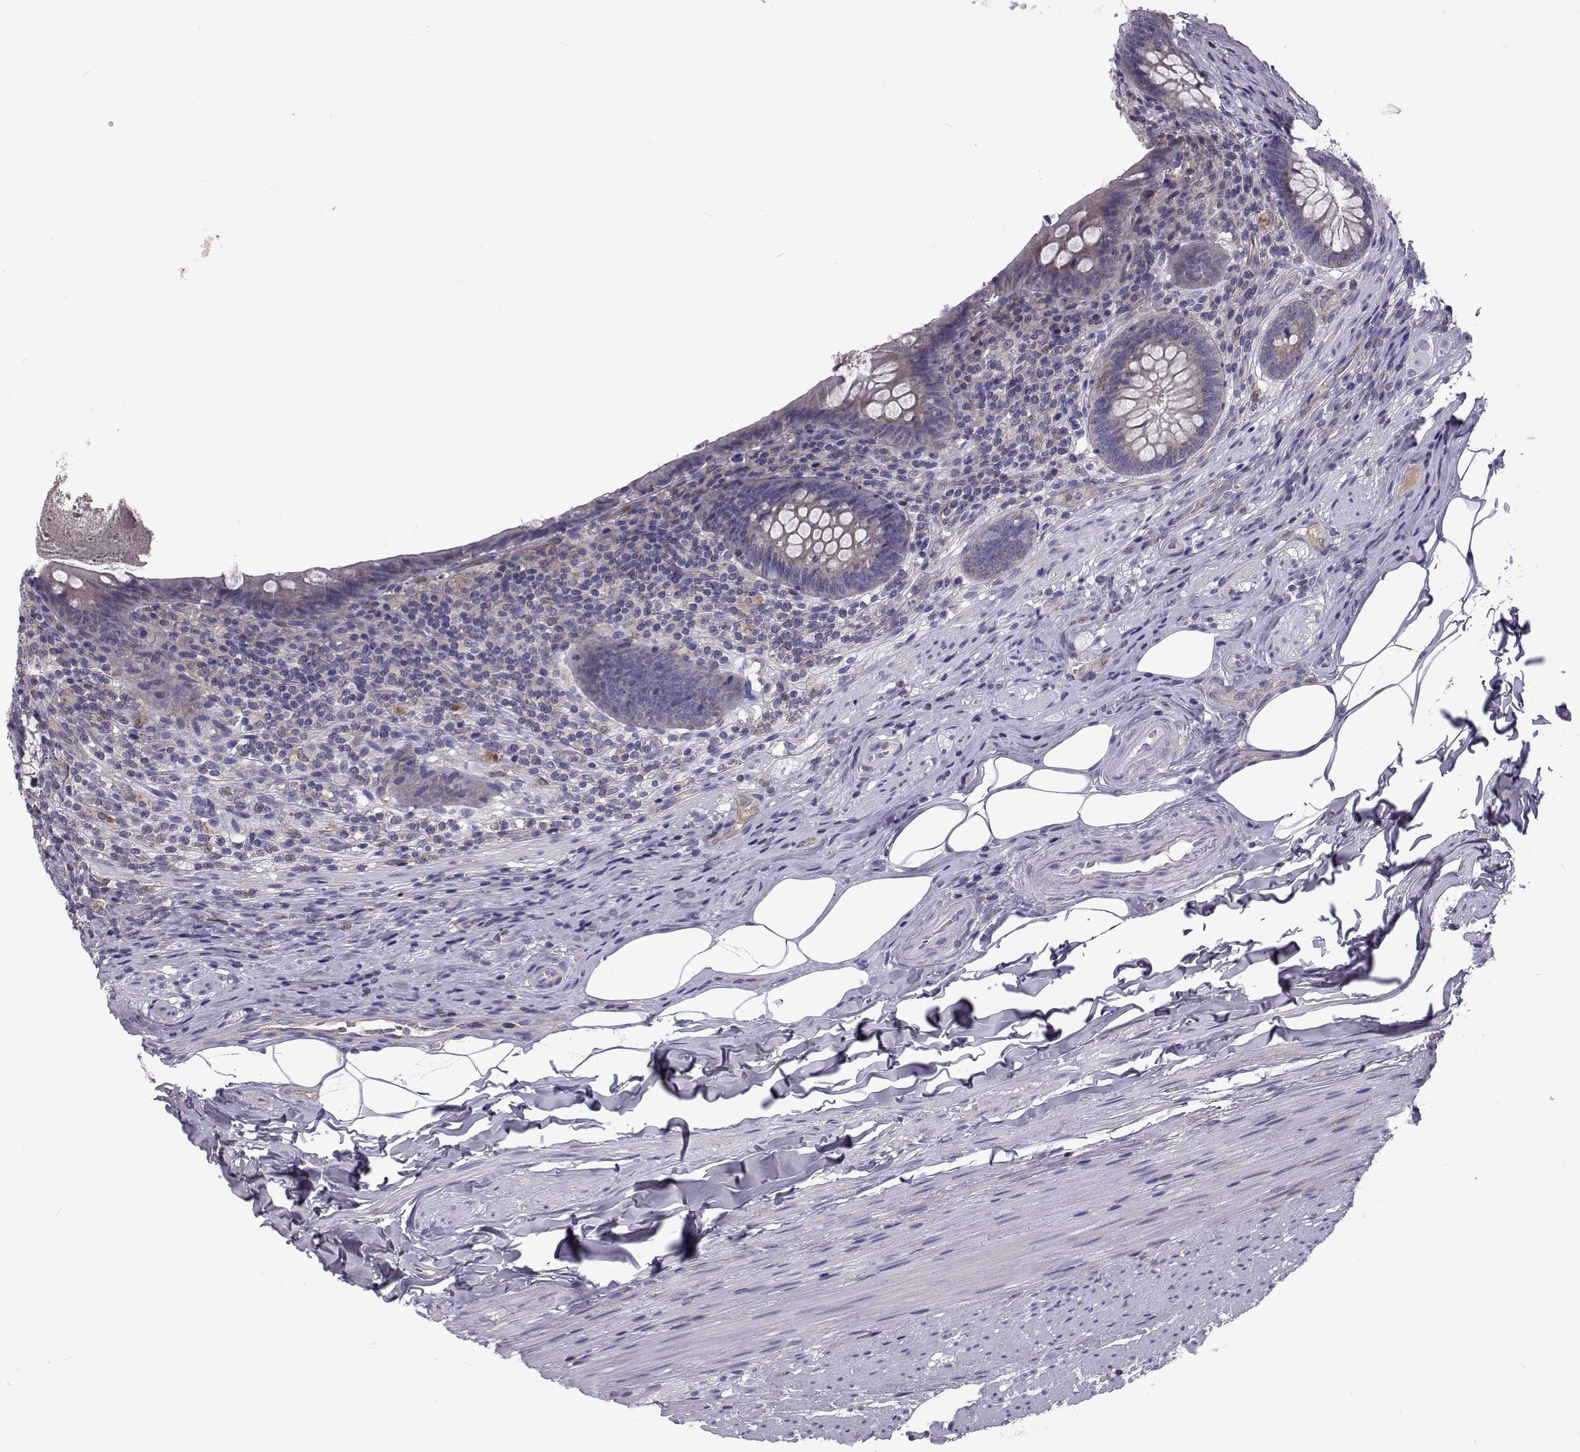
{"staining": {"intensity": "negative", "quantity": "none", "location": "none"}, "tissue": "appendix", "cell_type": "Glandular cells", "image_type": "normal", "snomed": [{"axis": "morphology", "description": "Normal tissue, NOS"}, {"axis": "topography", "description": "Appendix"}], "caption": "IHC histopathology image of normal human appendix stained for a protein (brown), which exhibits no expression in glandular cells. Brightfield microscopy of immunohistochemistry stained with DAB (brown) and hematoxylin (blue), captured at high magnification.", "gene": "TCF15", "patient": {"sex": "male", "age": 47}}